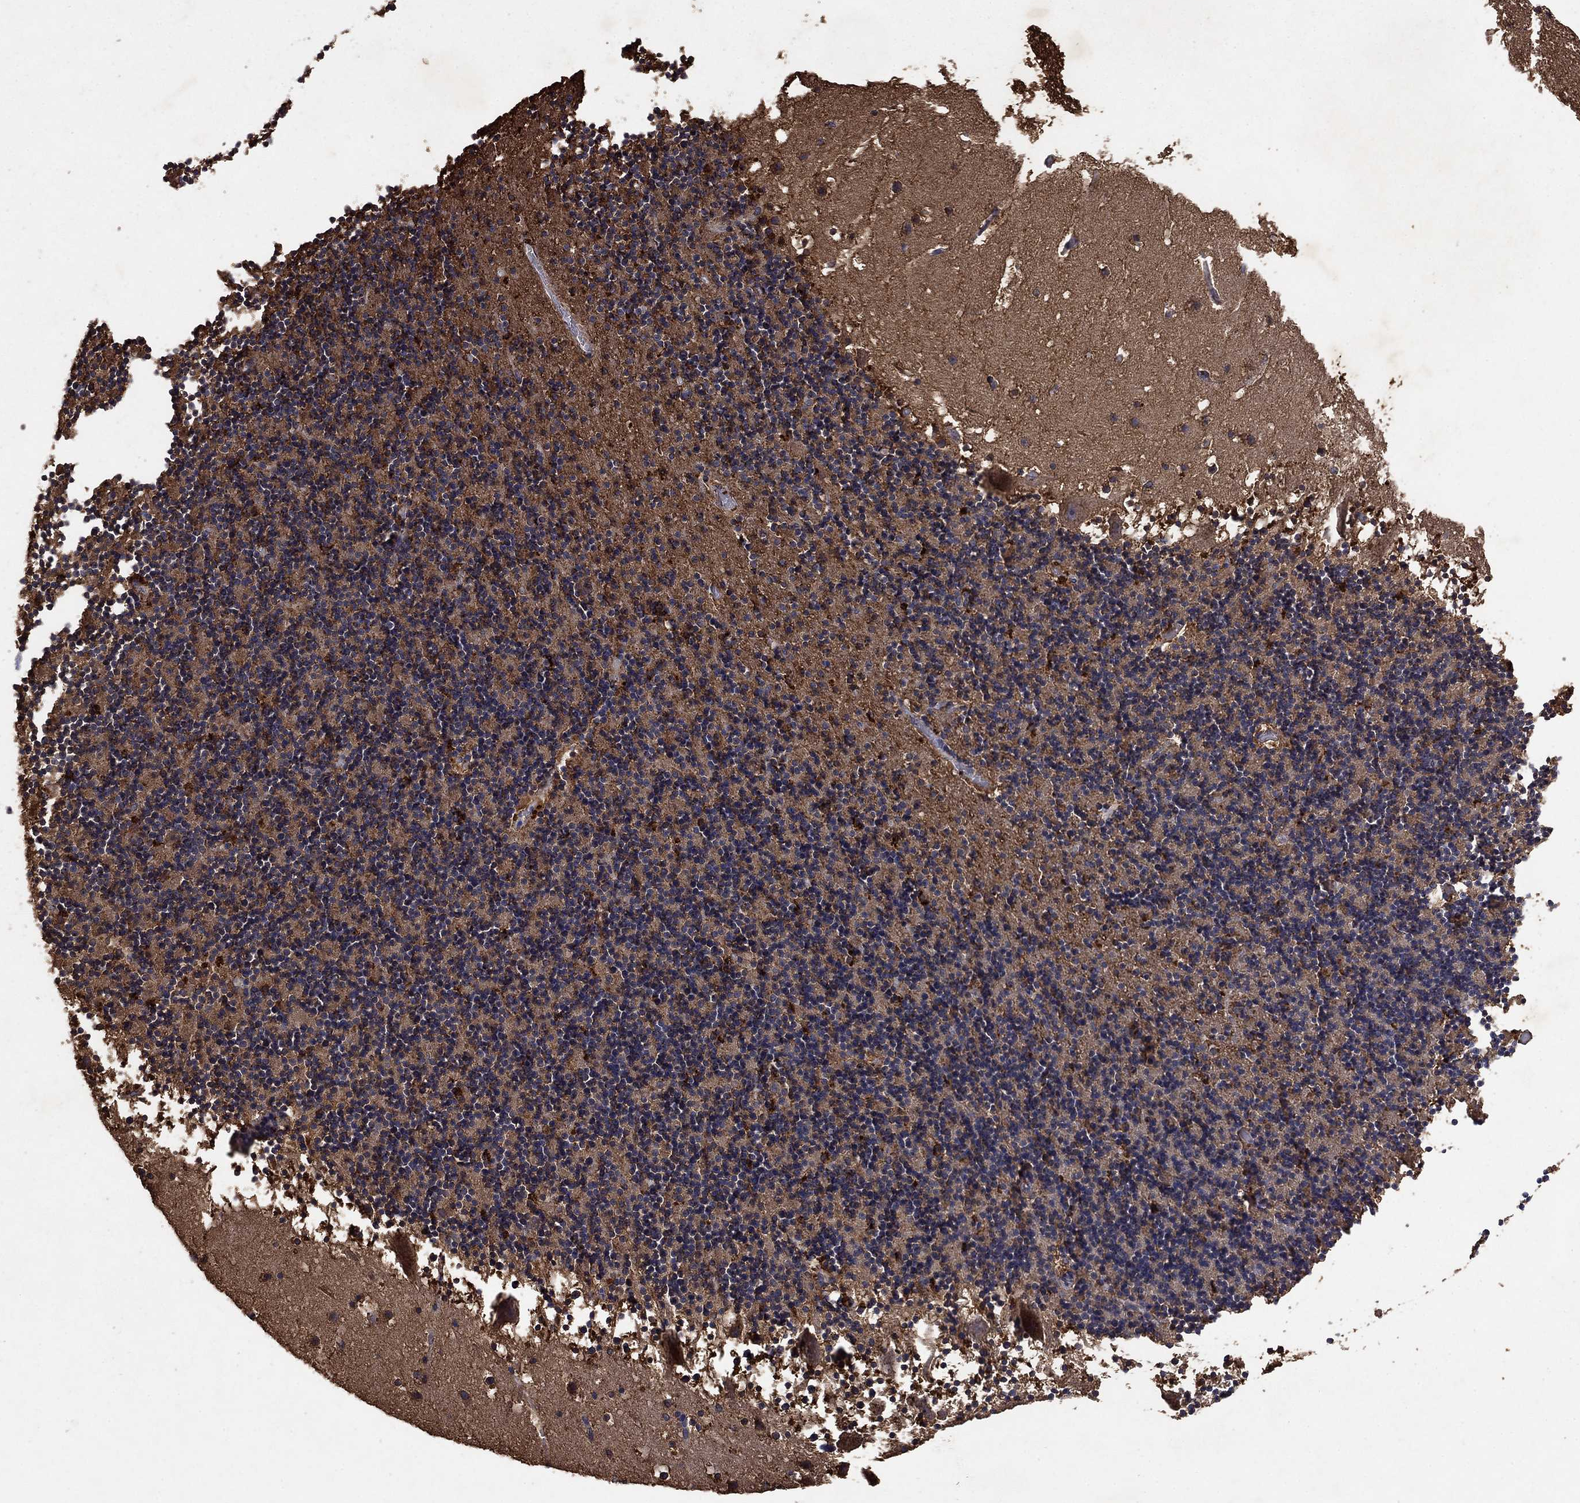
{"staining": {"intensity": "strong", "quantity": "<25%", "location": "cytoplasmic/membranous"}, "tissue": "cerebellum", "cell_type": "Cells in granular layer", "image_type": "normal", "snomed": [{"axis": "morphology", "description": "Normal tissue, NOS"}, {"axis": "topography", "description": "Cerebellum"}], "caption": "Cerebellum stained with a protein marker displays strong staining in cells in granular layer.", "gene": "DPH1", "patient": {"sex": "male", "age": 37}}